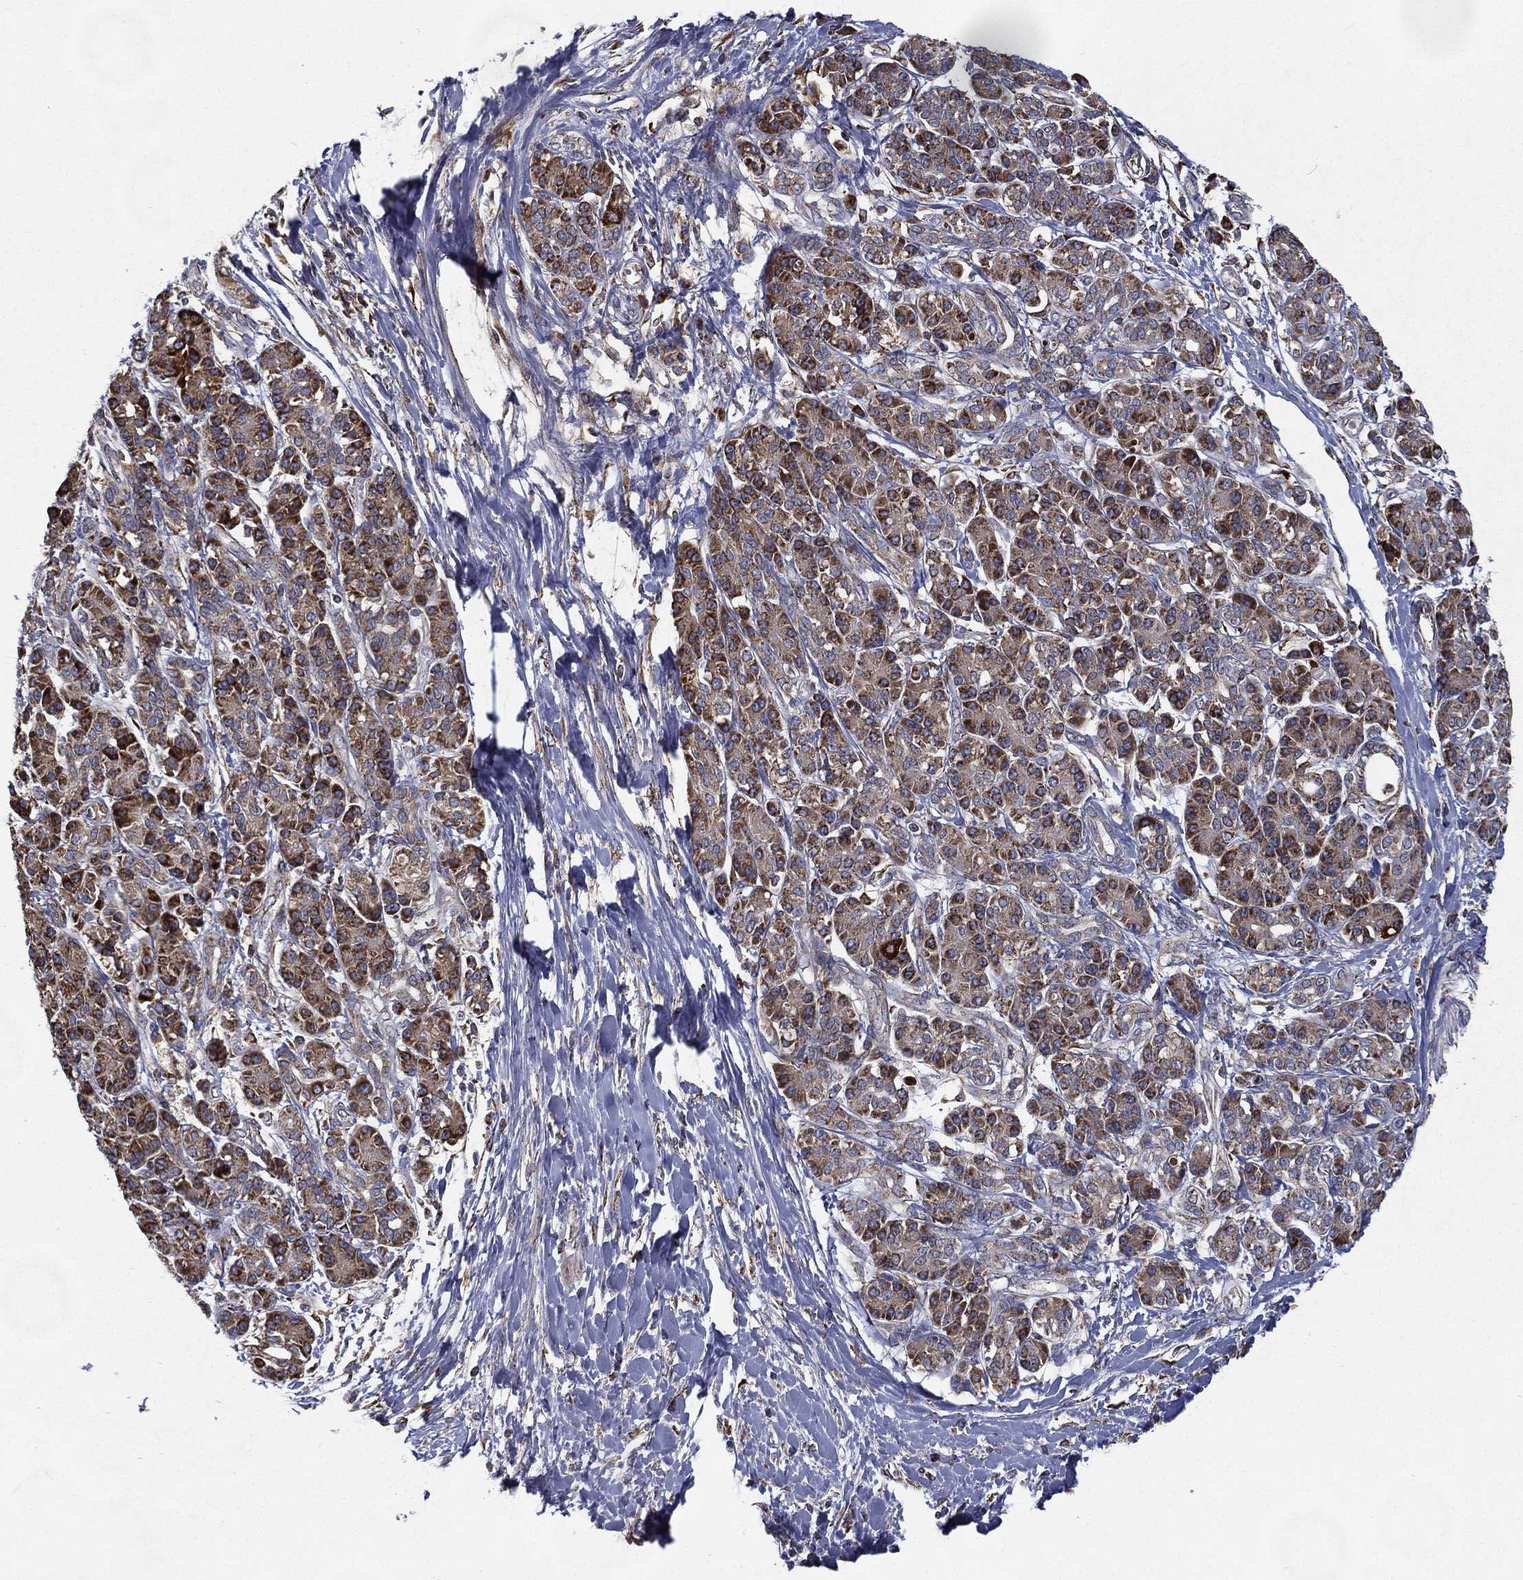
{"staining": {"intensity": "strong", "quantity": ">75%", "location": "cytoplasmic/membranous"}, "tissue": "pancreatic cancer", "cell_type": "Tumor cells", "image_type": "cancer", "snomed": [{"axis": "morphology", "description": "Adenocarcinoma, NOS"}, {"axis": "topography", "description": "Pancreas"}], "caption": "Immunohistochemistry (IHC) of adenocarcinoma (pancreatic) displays high levels of strong cytoplasmic/membranous expression in about >75% of tumor cells.", "gene": "MT-CYB", "patient": {"sex": "female", "age": 56}}